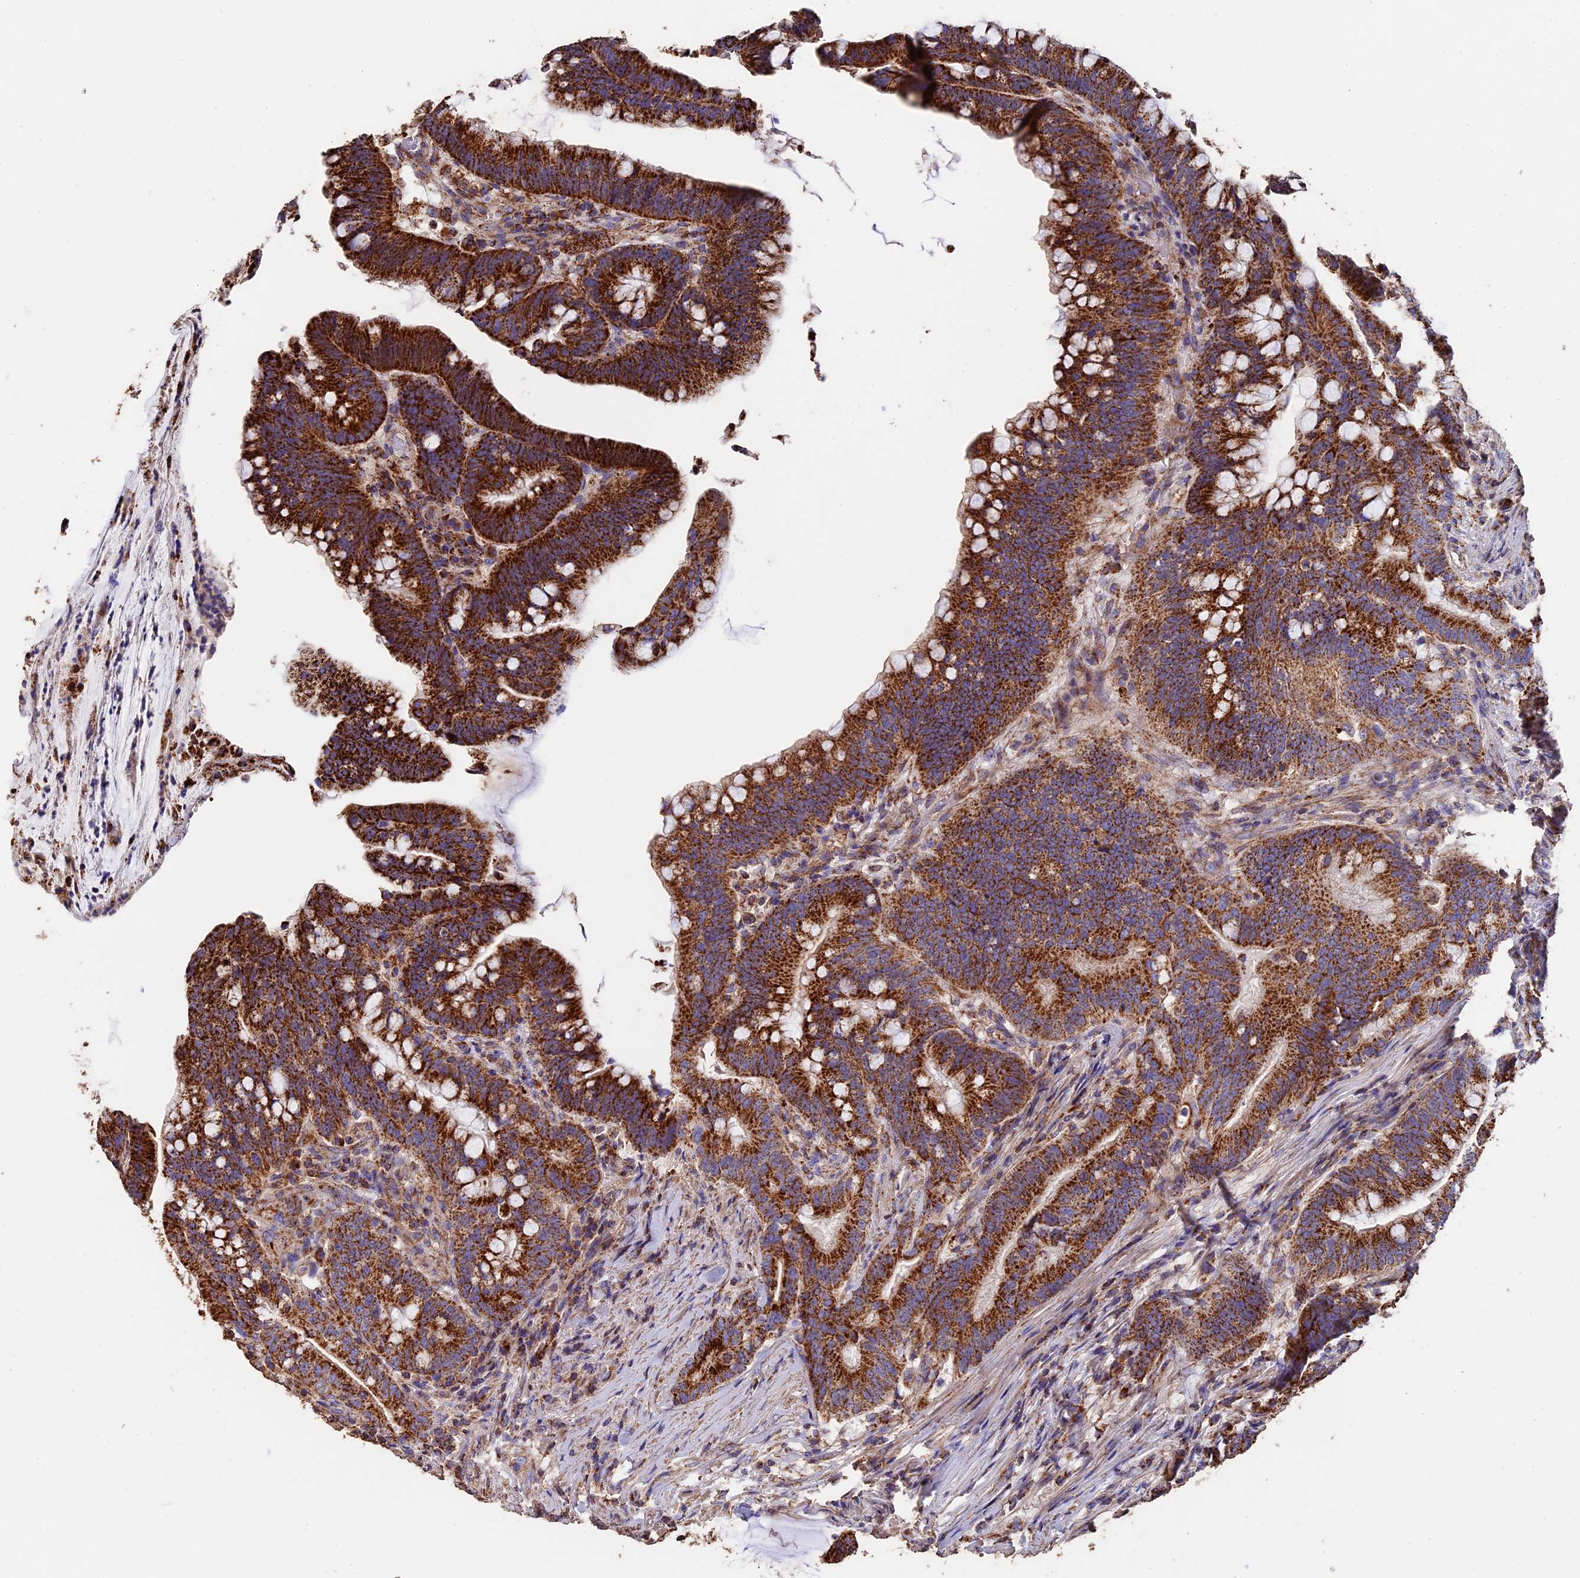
{"staining": {"intensity": "strong", "quantity": ">75%", "location": "cytoplasmic/membranous"}, "tissue": "colorectal cancer", "cell_type": "Tumor cells", "image_type": "cancer", "snomed": [{"axis": "morphology", "description": "Adenocarcinoma, NOS"}, {"axis": "topography", "description": "Colon"}], "caption": "Adenocarcinoma (colorectal) stained with a protein marker reveals strong staining in tumor cells.", "gene": "ADAT1", "patient": {"sex": "female", "age": 66}}